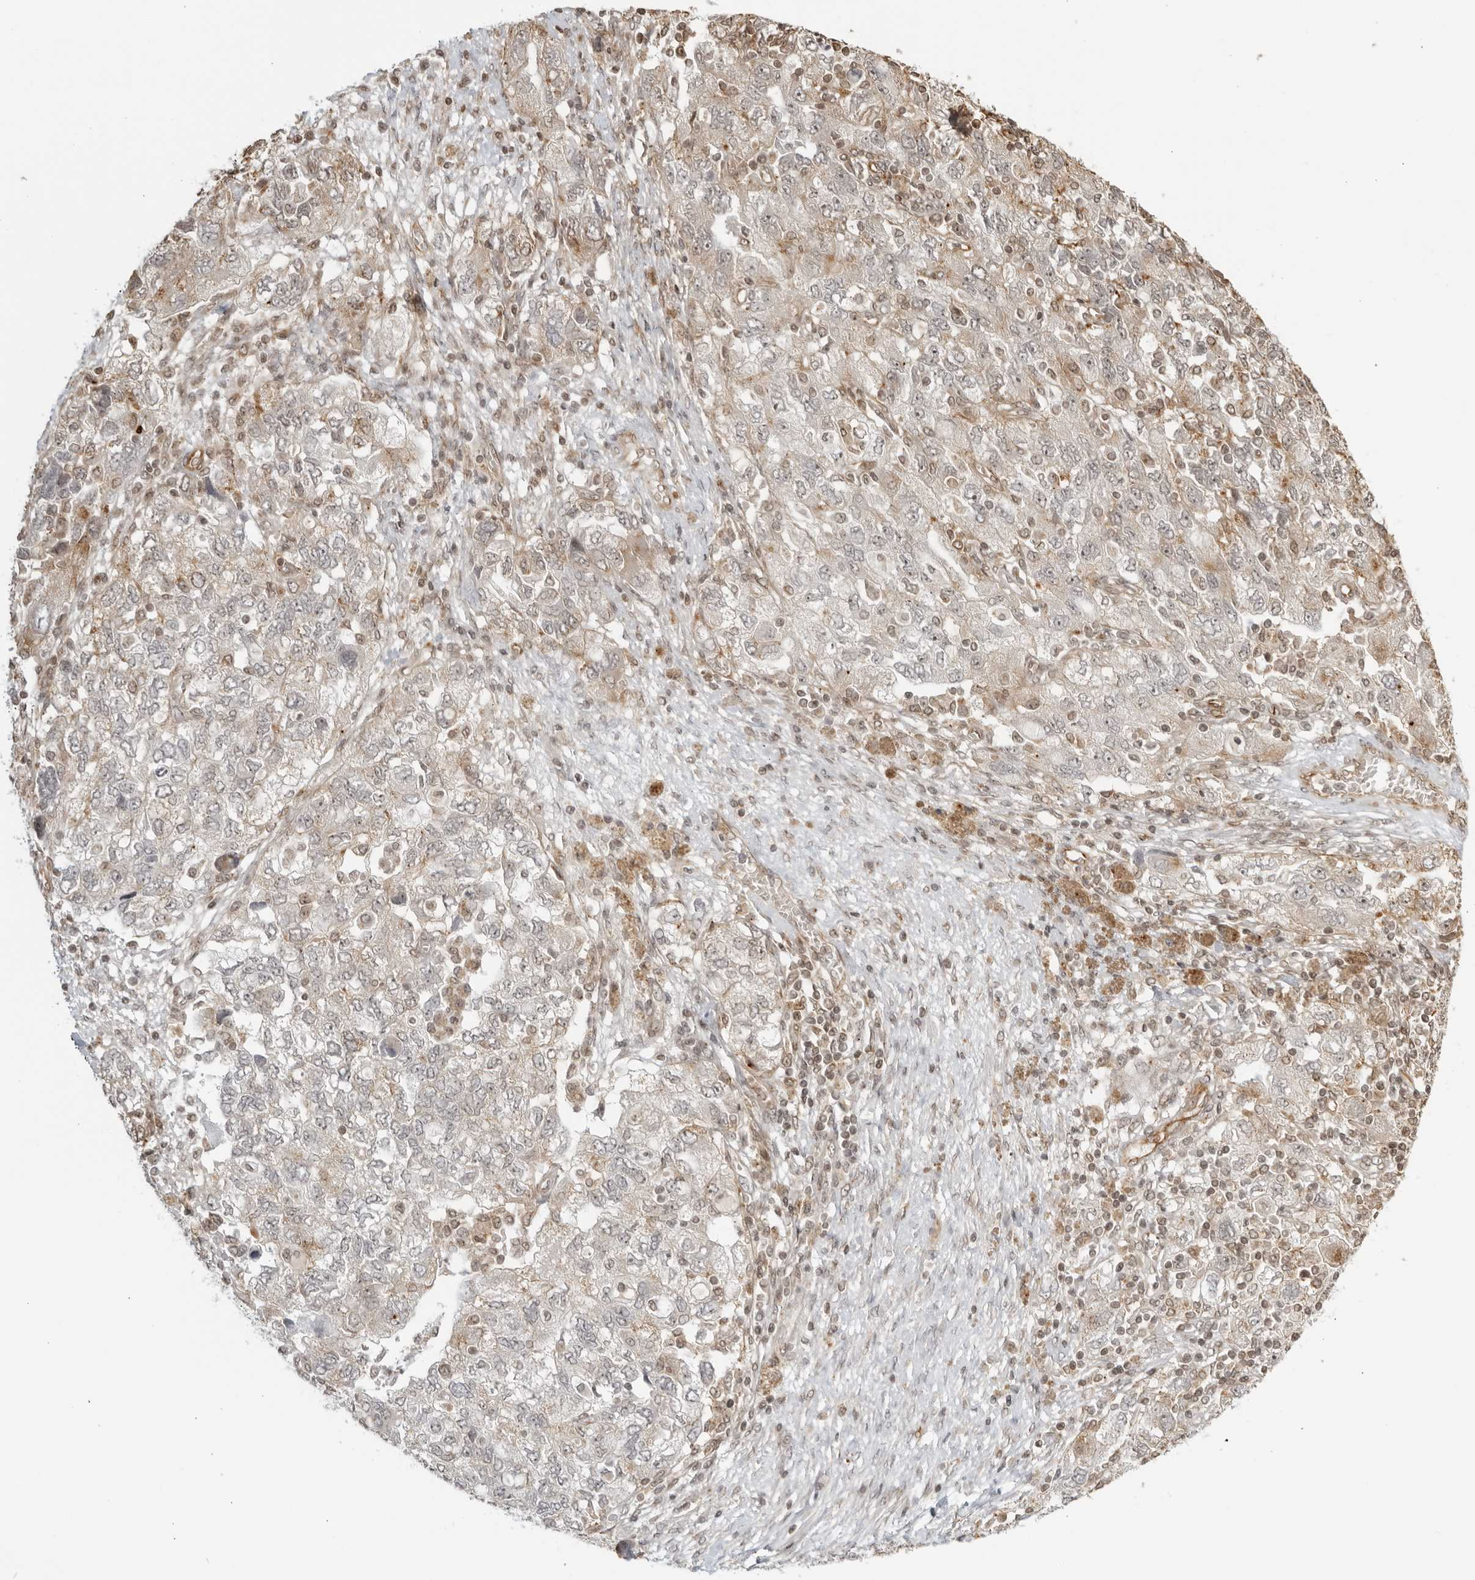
{"staining": {"intensity": "weak", "quantity": "25%-75%", "location": "cytoplasmic/membranous,nuclear"}, "tissue": "ovarian cancer", "cell_type": "Tumor cells", "image_type": "cancer", "snomed": [{"axis": "morphology", "description": "Carcinoma, NOS"}, {"axis": "morphology", "description": "Cystadenocarcinoma, serous, NOS"}, {"axis": "topography", "description": "Ovary"}], "caption": "Immunohistochemistry micrograph of ovarian cancer (carcinoma) stained for a protein (brown), which displays low levels of weak cytoplasmic/membranous and nuclear positivity in about 25%-75% of tumor cells.", "gene": "TCF21", "patient": {"sex": "female", "age": 69}}